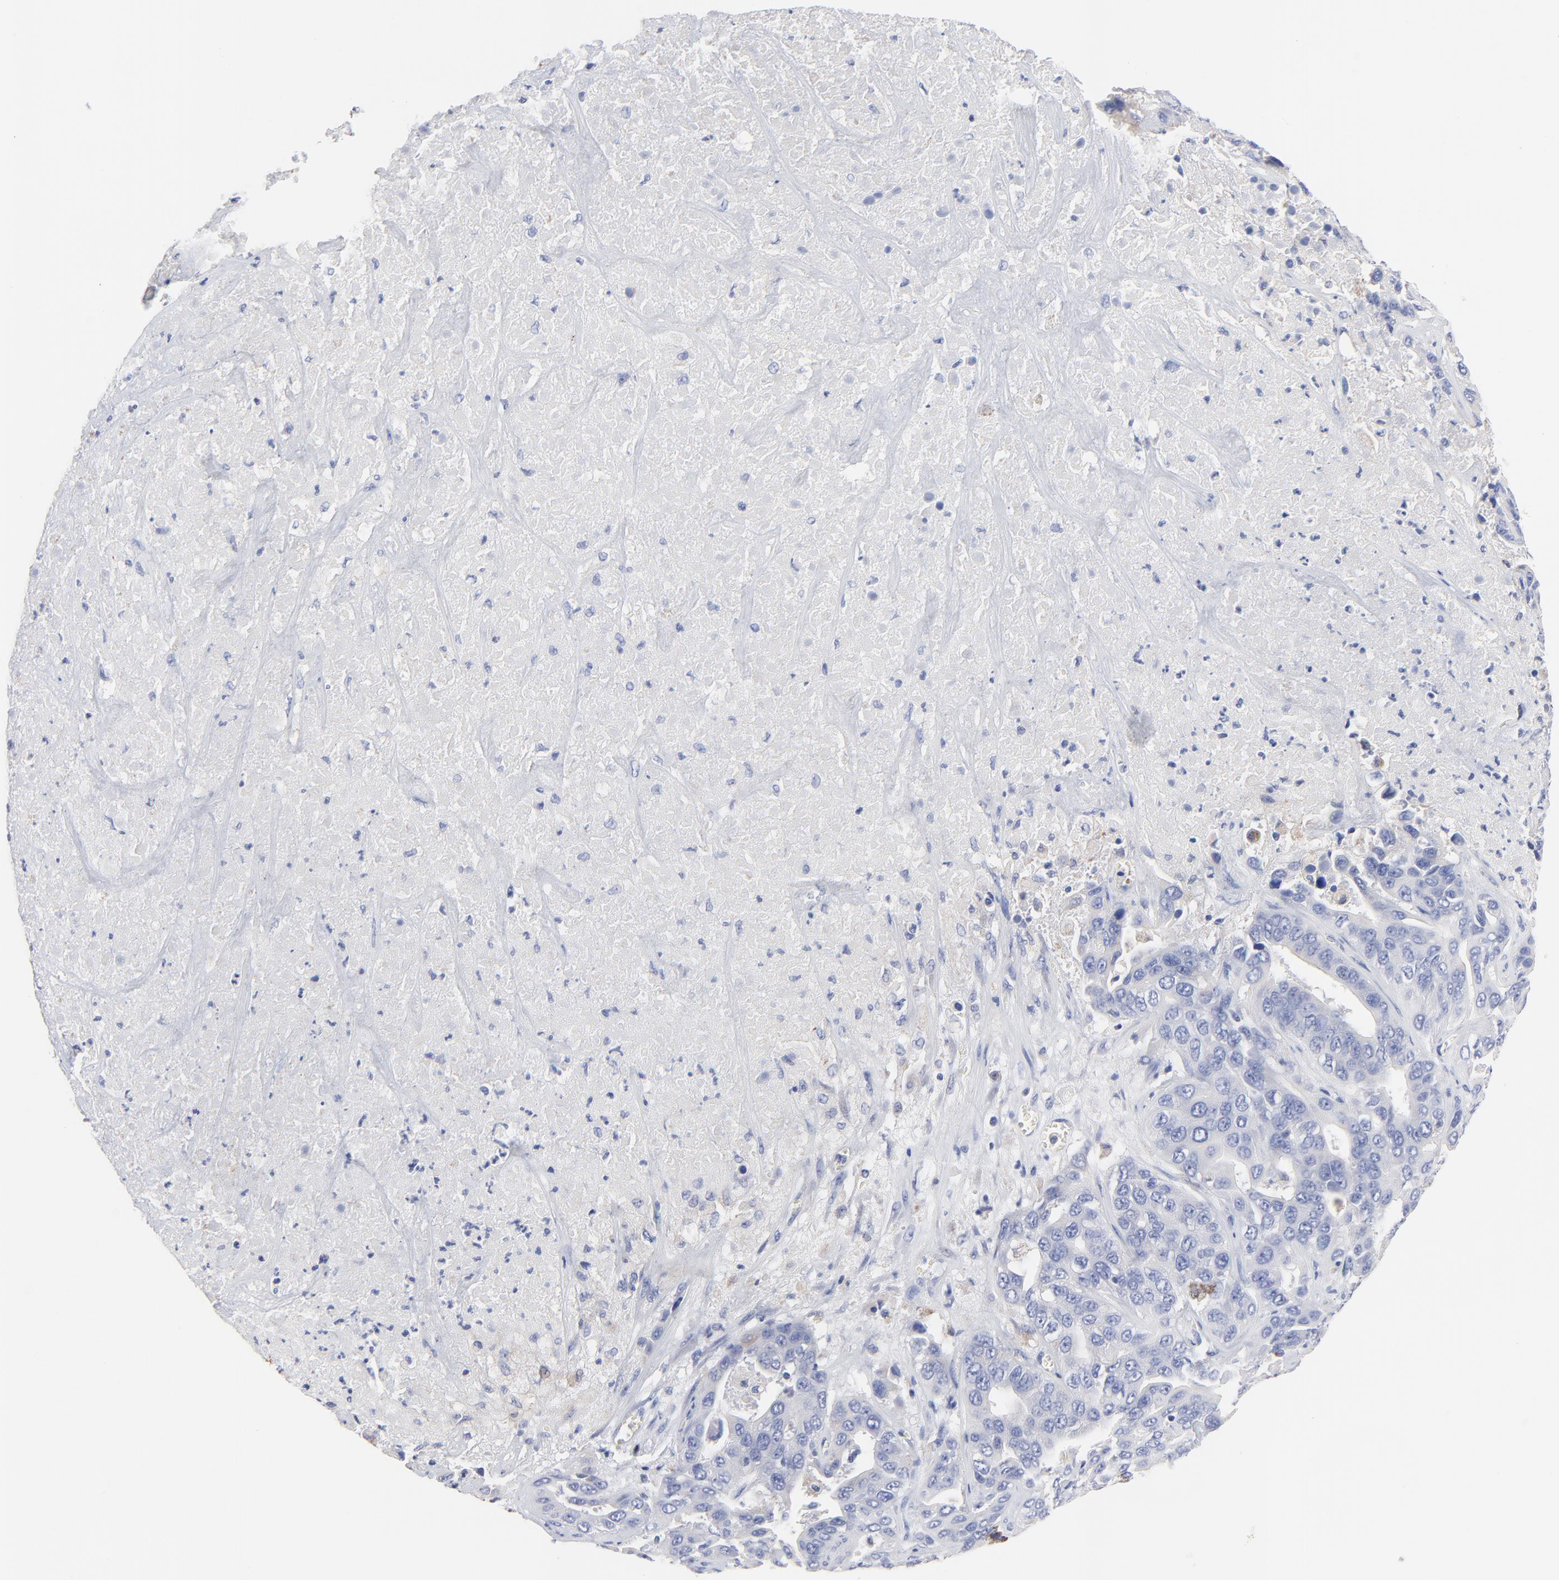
{"staining": {"intensity": "negative", "quantity": "none", "location": "none"}, "tissue": "liver cancer", "cell_type": "Tumor cells", "image_type": "cancer", "snomed": [{"axis": "morphology", "description": "Cholangiocarcinoma"}, {"axis": "topography", "description": "Liver"}], "caption": "Human cholangiocarcinoma (liver) stained for a protein using IHC exhibits no staining in tumor cells.", "gene": "FBXO10", "patient": {"sex": "female", "age": 52}}